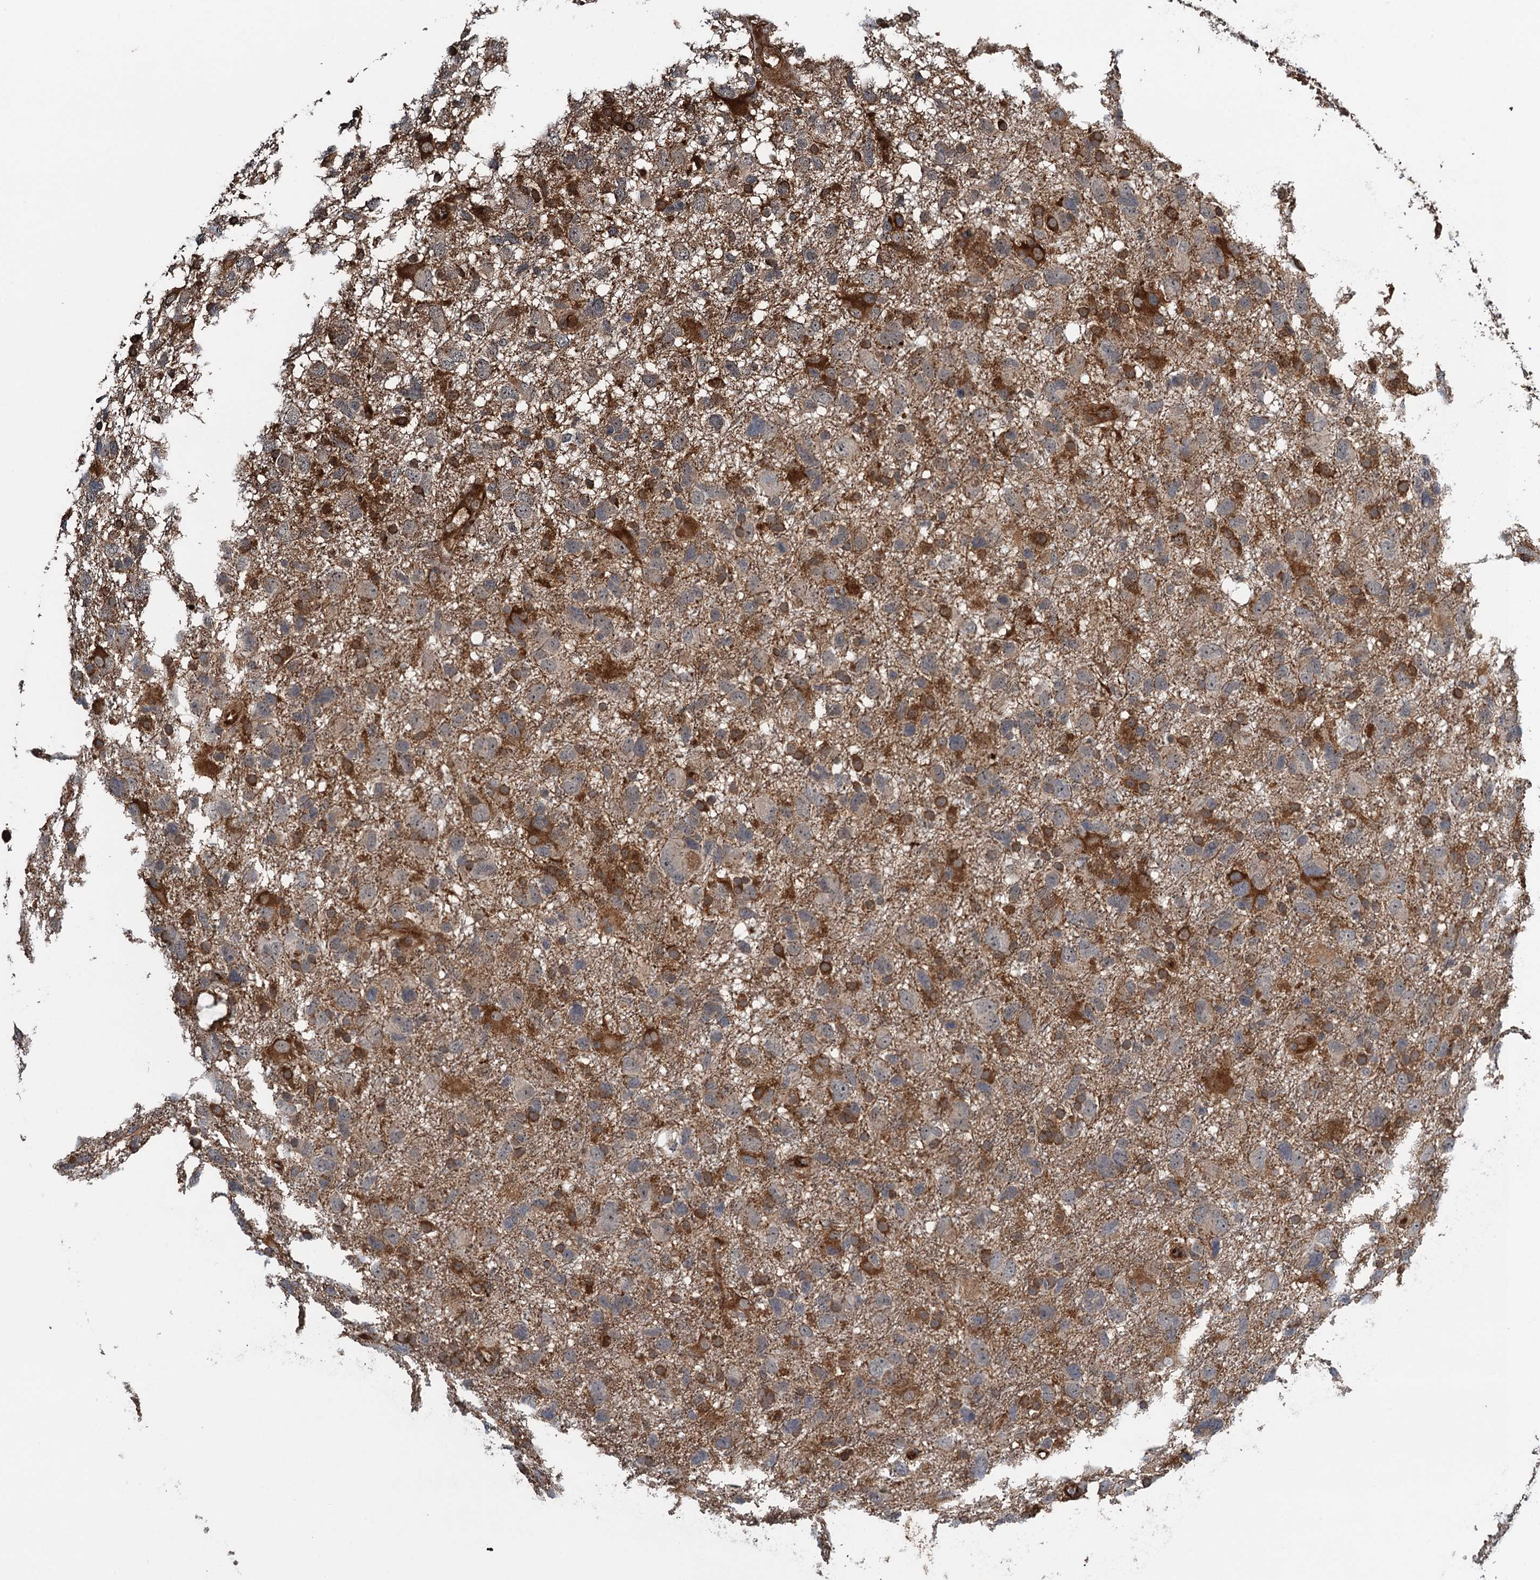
{"staining": {"intensity": "moderate", "quantity": ">75%", "location": "cytoplasmic/membranous"}, "tissue": "glioma", "cell_type": "Tumor cells", "image_type": "cancer", "snomed": [{"axis": "morphology", "description": "Glioma, malignant, High grade"}, {"axis": "topography", "description": "Brain"}], "caption": "This image shows glioma stained with IHC to label a protein in brown. The cytoplasmic/membranous of tumor cells show moderate positivity for the protein. Nuclei are counter-stained blue.", "gene": "WHAMM", "patient": {"sex": "male", "age": 61}}